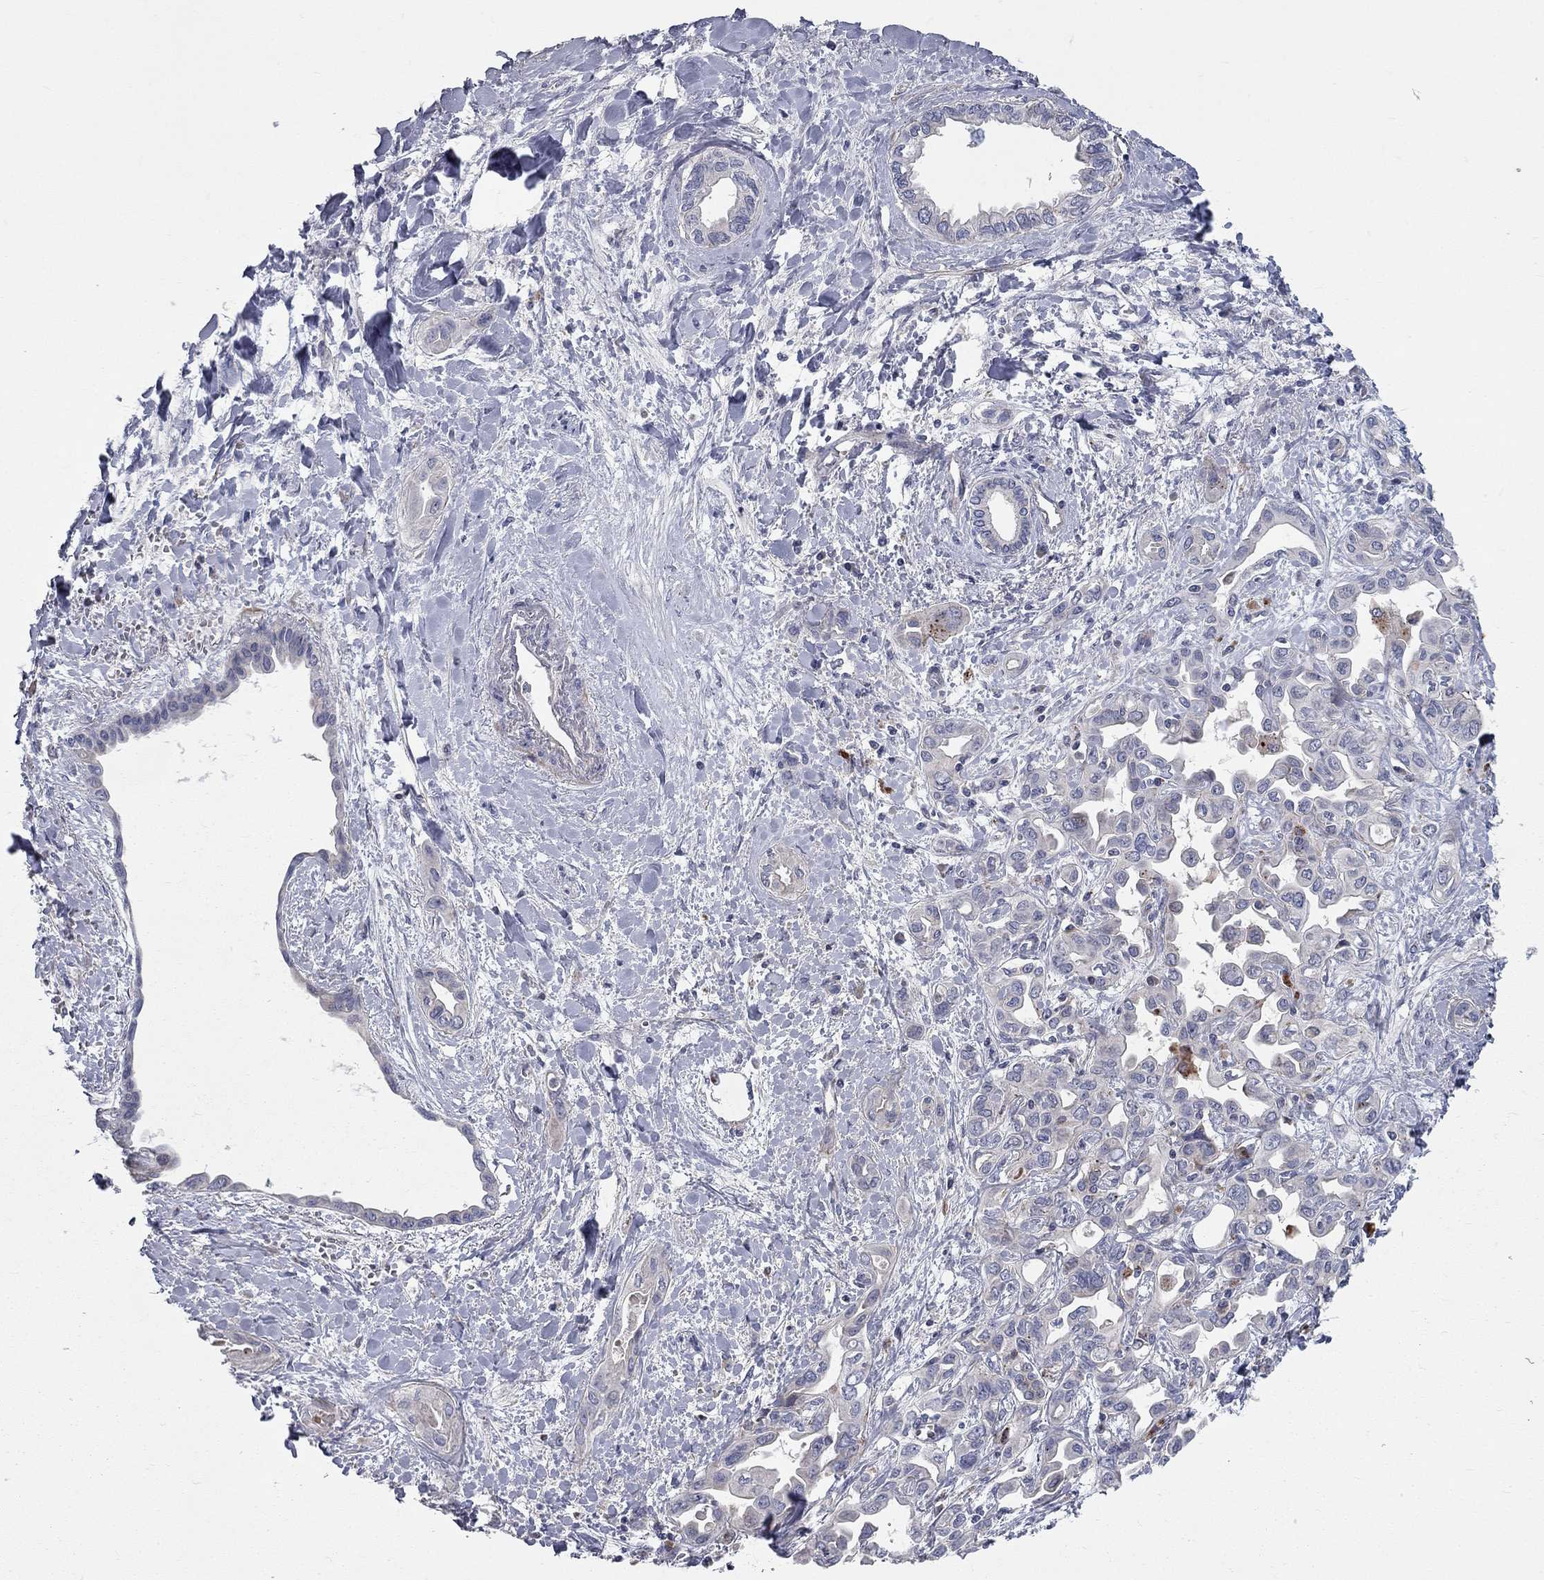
{"staining": {"intensity": "negative", "quantity": "none", "location": "none"}, "tissue": "liver cancer", "cell_type": "Tumor cells", "image_type": "cancer", "snomed": [{"axis": "morphology", "description": "Cholangiocarcinoma"}, {"axis": "topography", "description": "Liver"}], "caption": "Immunohistochemistry (IHC) of human cholangiocarcinoma (liver) reveals no positivity in tumor cells. The staining is performed using DAB brown chromogen with nuclei counter-stained in using hematoxylin.", "gene": "KANSL1L", "patient": {"sex": "female", "age": 64}}